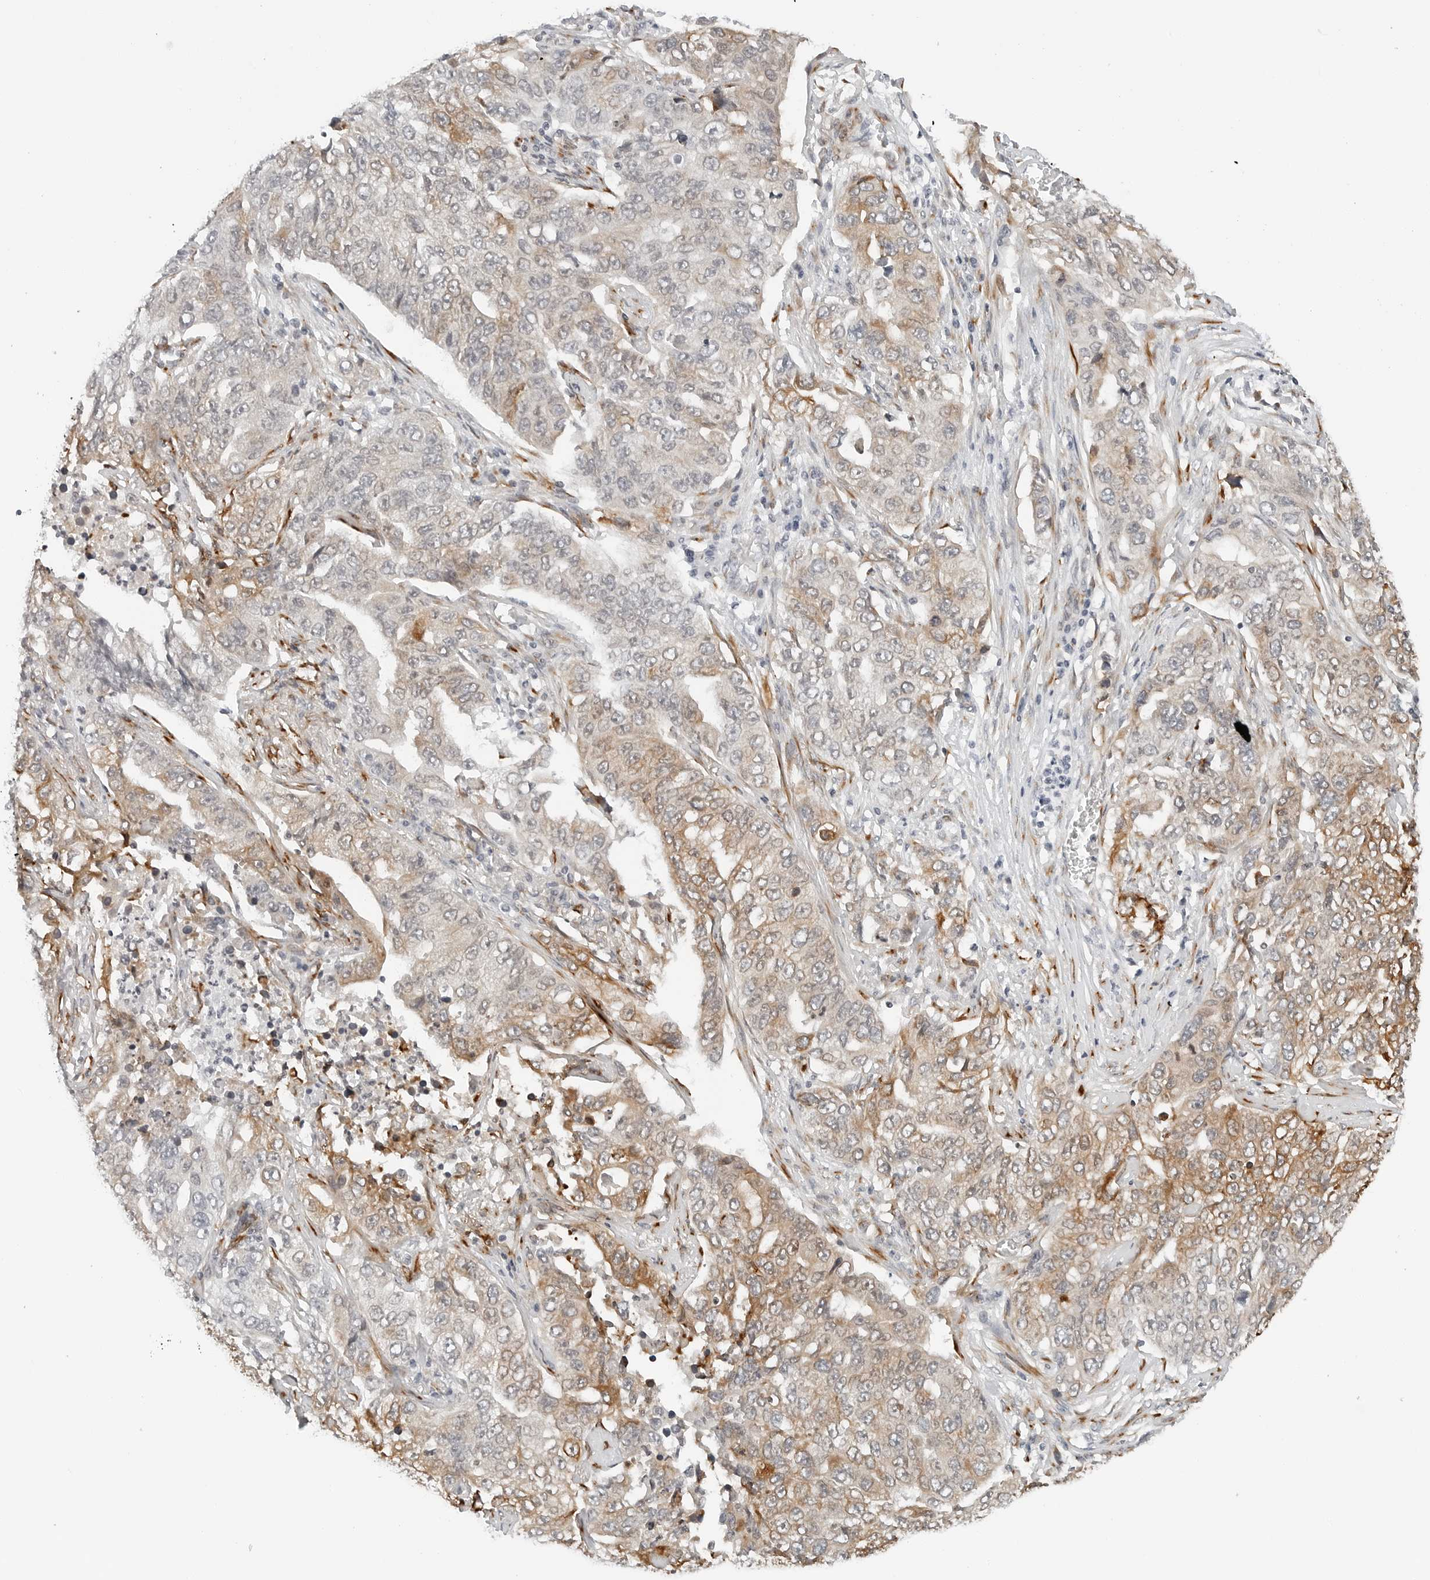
{"staining": {"intensity": "moderate", "quantity": "25%-75%", "location": "cytoplasmic/membranous"}, "tissue": "lung cancer", "cell_type": "Tumor cells", "image_type": "cancer", "snomed": [{"axis": "morphology", "description": "Adenocarcinoma, NOS"}, {"axis": "topography", "description": "Lung"}], "caption": "Protein expression analysis of lung adenocarcinoma reveals moderate cytoplasmic/membranous staining in approximately 25%-75% of tumor cells.", "gene": "P4HA2", "patient": {"sex": "female", "age": 51}}